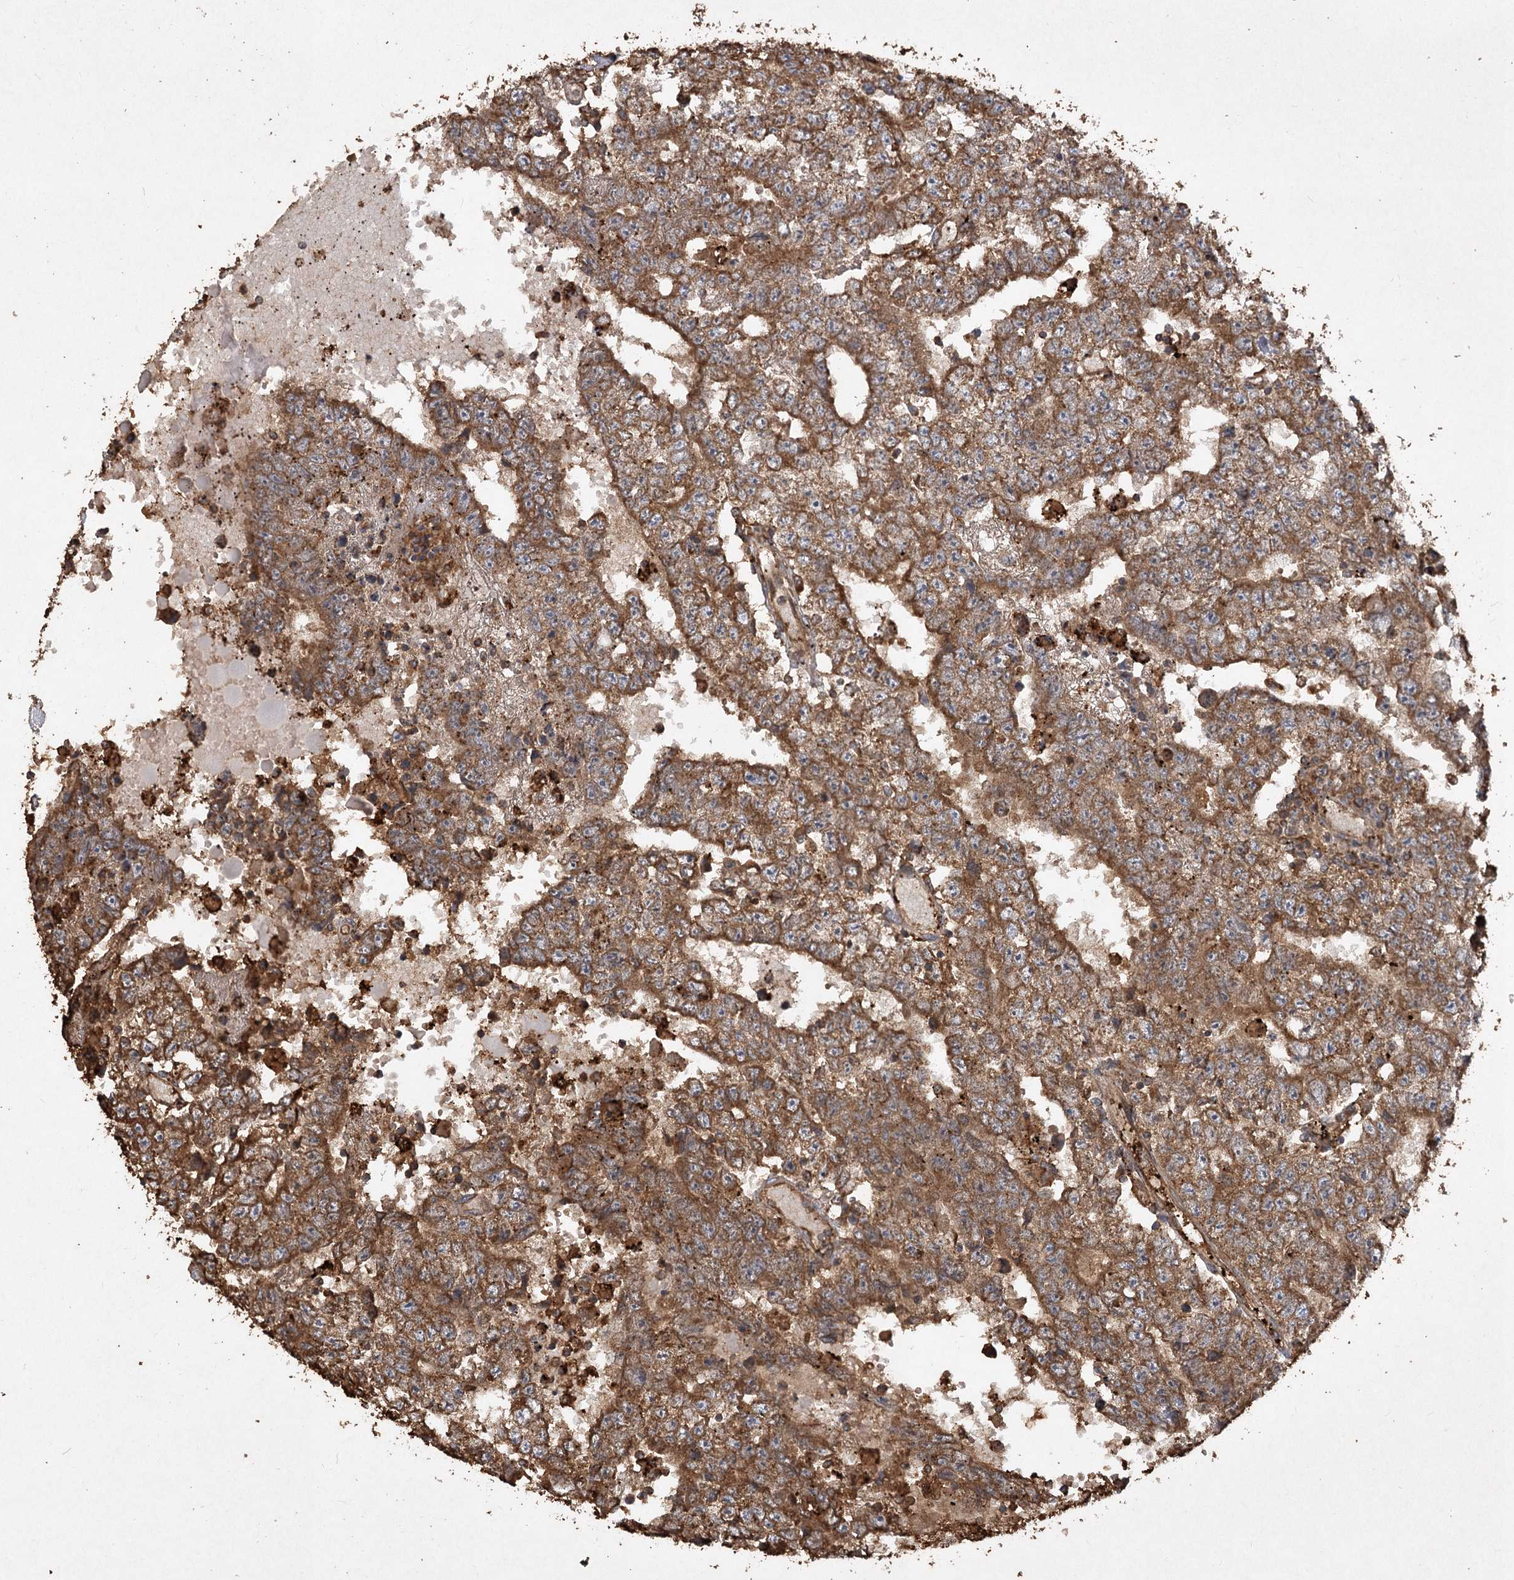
{"staining": {"intensity": "moderate", "quantity": ">75%", "location": "cytoplasmic/membranous"}, "tissue": "testis cancer", "cell_type": "Tumor cells", "image_type": "cancer", "snomed": [{"axis": "morphology", "description": "Carcinoma, Embryonal, NOS"}, {"axis": "topography", "description": "Testis"}], "caption": "Immunohistochemical staining of testis embryonal carcinoma reveals medium levels of moderate cytoplasmic/membranous positivity in about >75% of tumor cells. (DAB (3,3'-diaminobenzidine) = brown stain, brightfield microscopy at high magnification).", "gene": "PIK3C2A", "patient": {"sex": "male", "age": 25}}